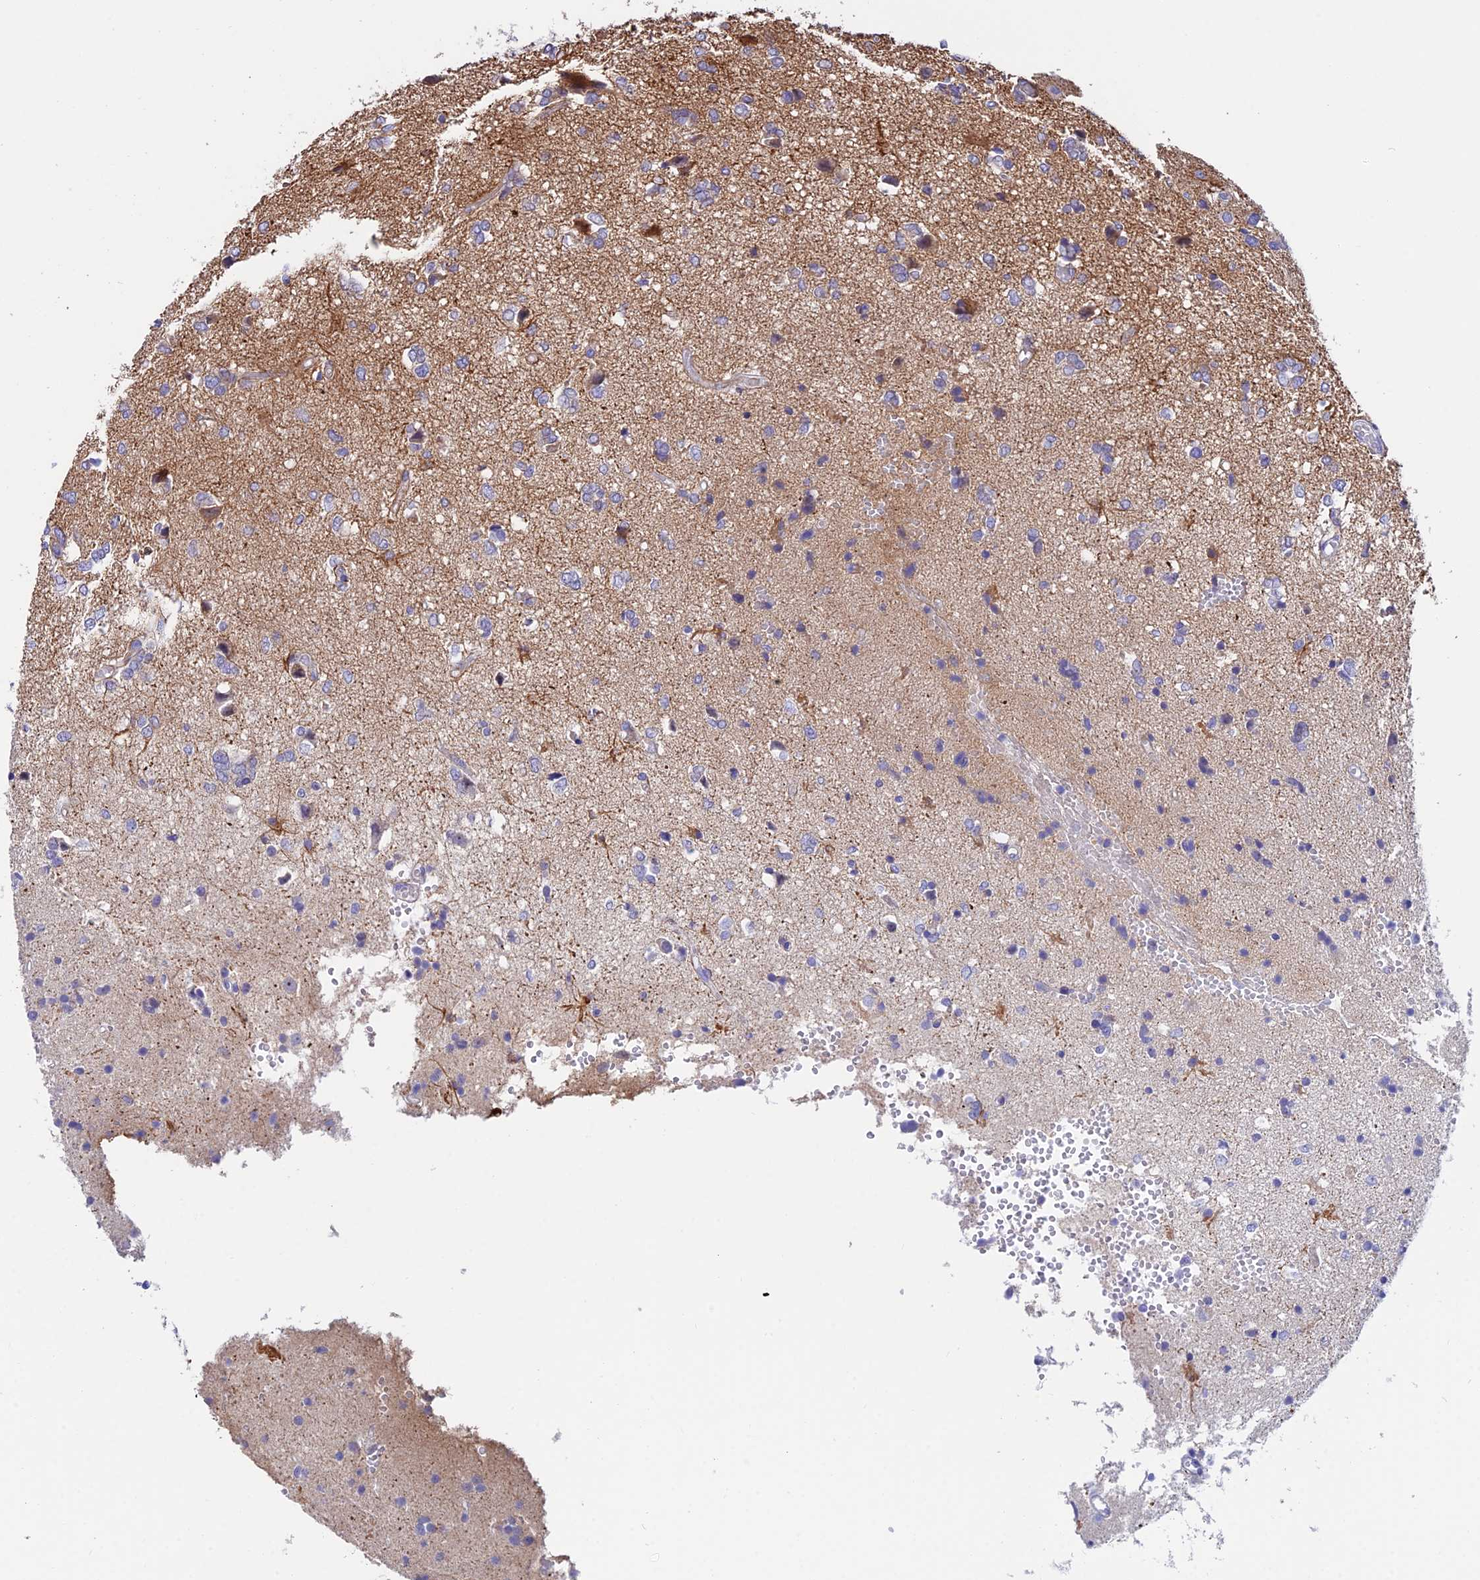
{"staining": {"intensity": "moderate", "quantity": "<25%", "location": "cytoplasmic/membranous"}, "tissue": "glioma", "cell_type": "Tumor cells", "image_type": "cancer", "snomed": [{"axis": "morphology", "description": "Glioma, malignant, High grade"}, {"axis": "topography", "description": "Brain"}], "caption": "Malignant high-grade glioma stained for a protein (brown) shows moderate cytoplasmic/membranous positive expression in about <25% of tumor cells.", "gene": "CEP41", "patient": {"sex": "female", "age": 59}}